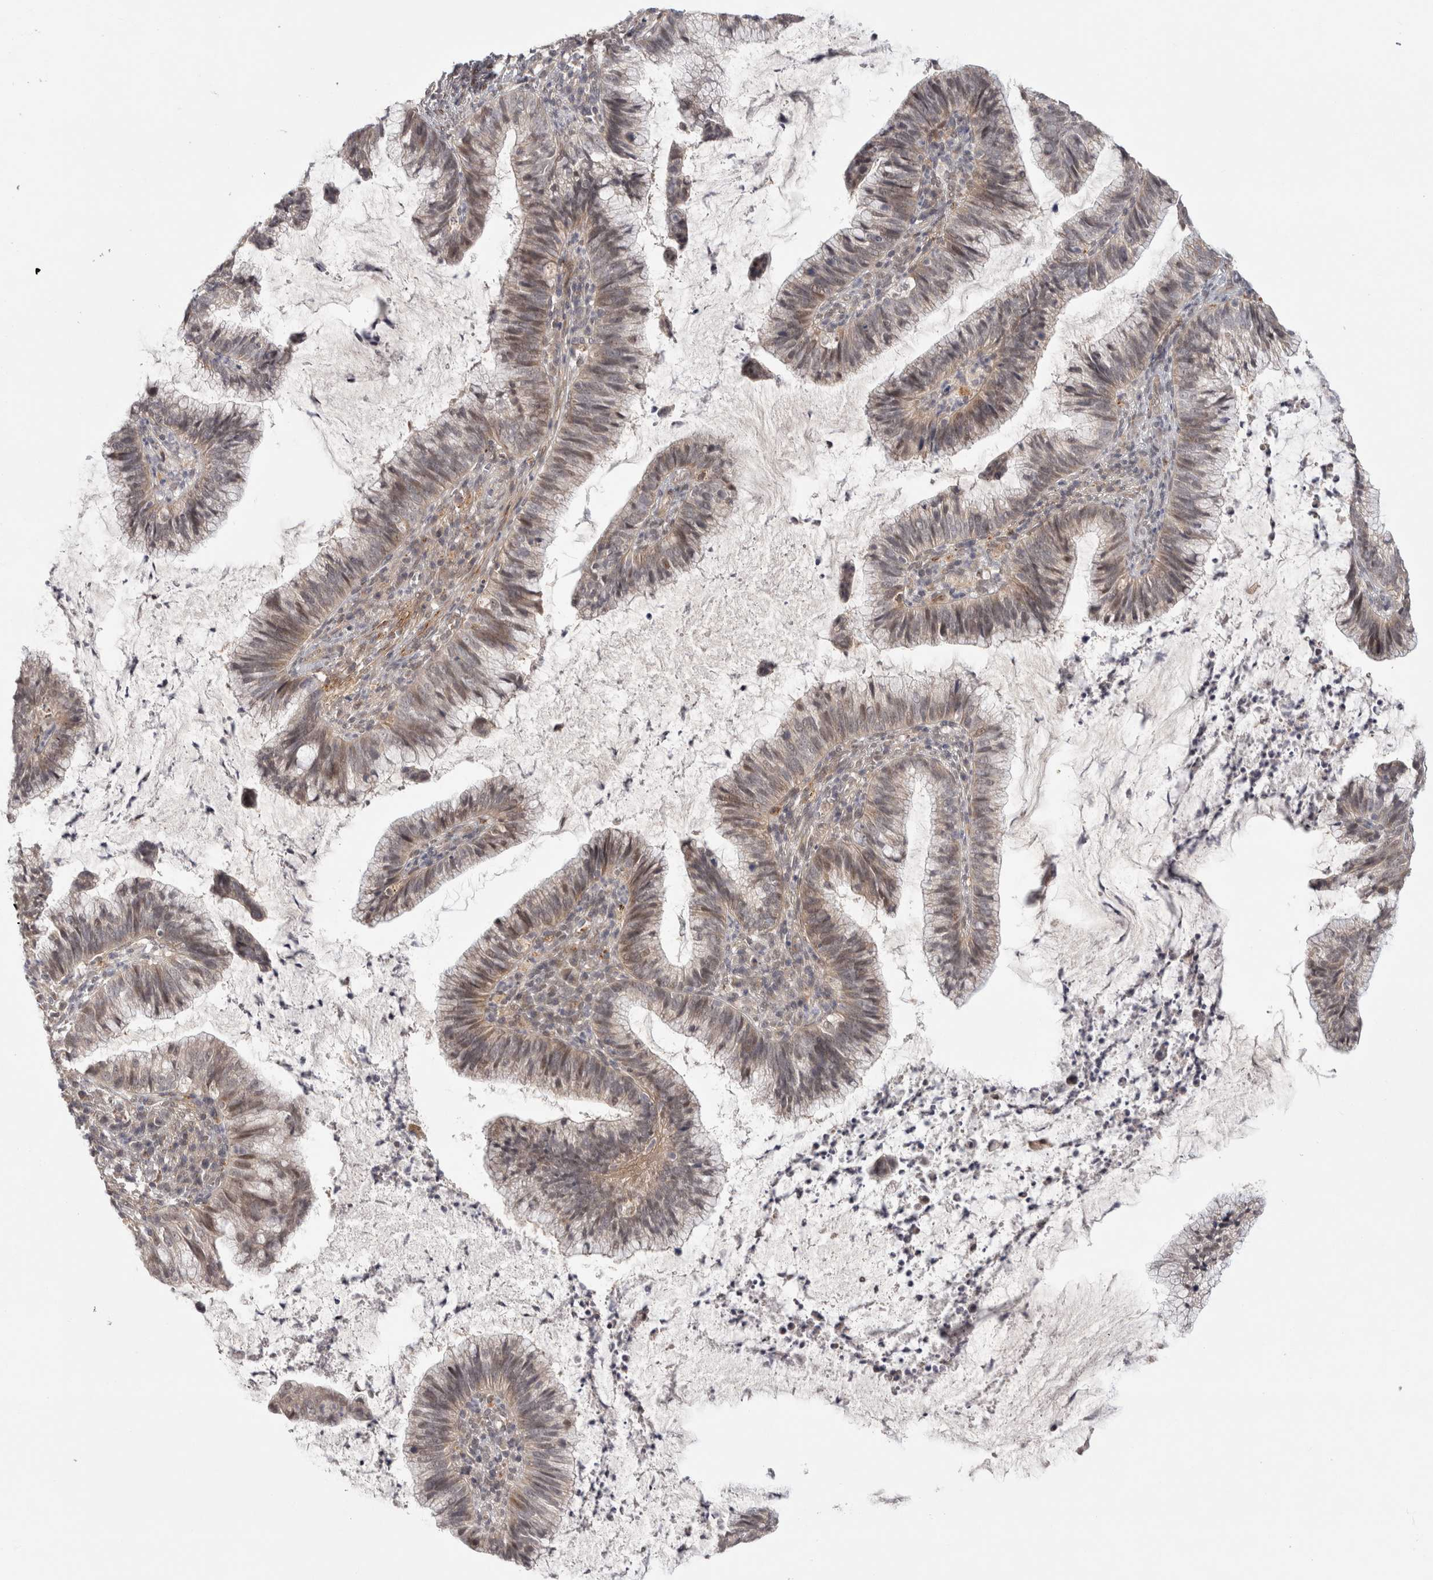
{"staining": {"intensity": "weak", "quantity": "<25%", "location": "cytoplasmic/membranous"}, "tissue": "cervical cancer", "cell_type": "Tumor cells", "image_type": "cancer", "snomed": [{"axis": "morphology", "description": "Adenocarcinoma, NOS"}, {"axis": "topography", "description": "Cervix"}], "caption": "IHC image of human cervical adenocarcinoma stained for a protein (brown), which displays no expression in tumor cells.", "gene": "ZNF318", "patient": {"sex": "female", "age": 36}}